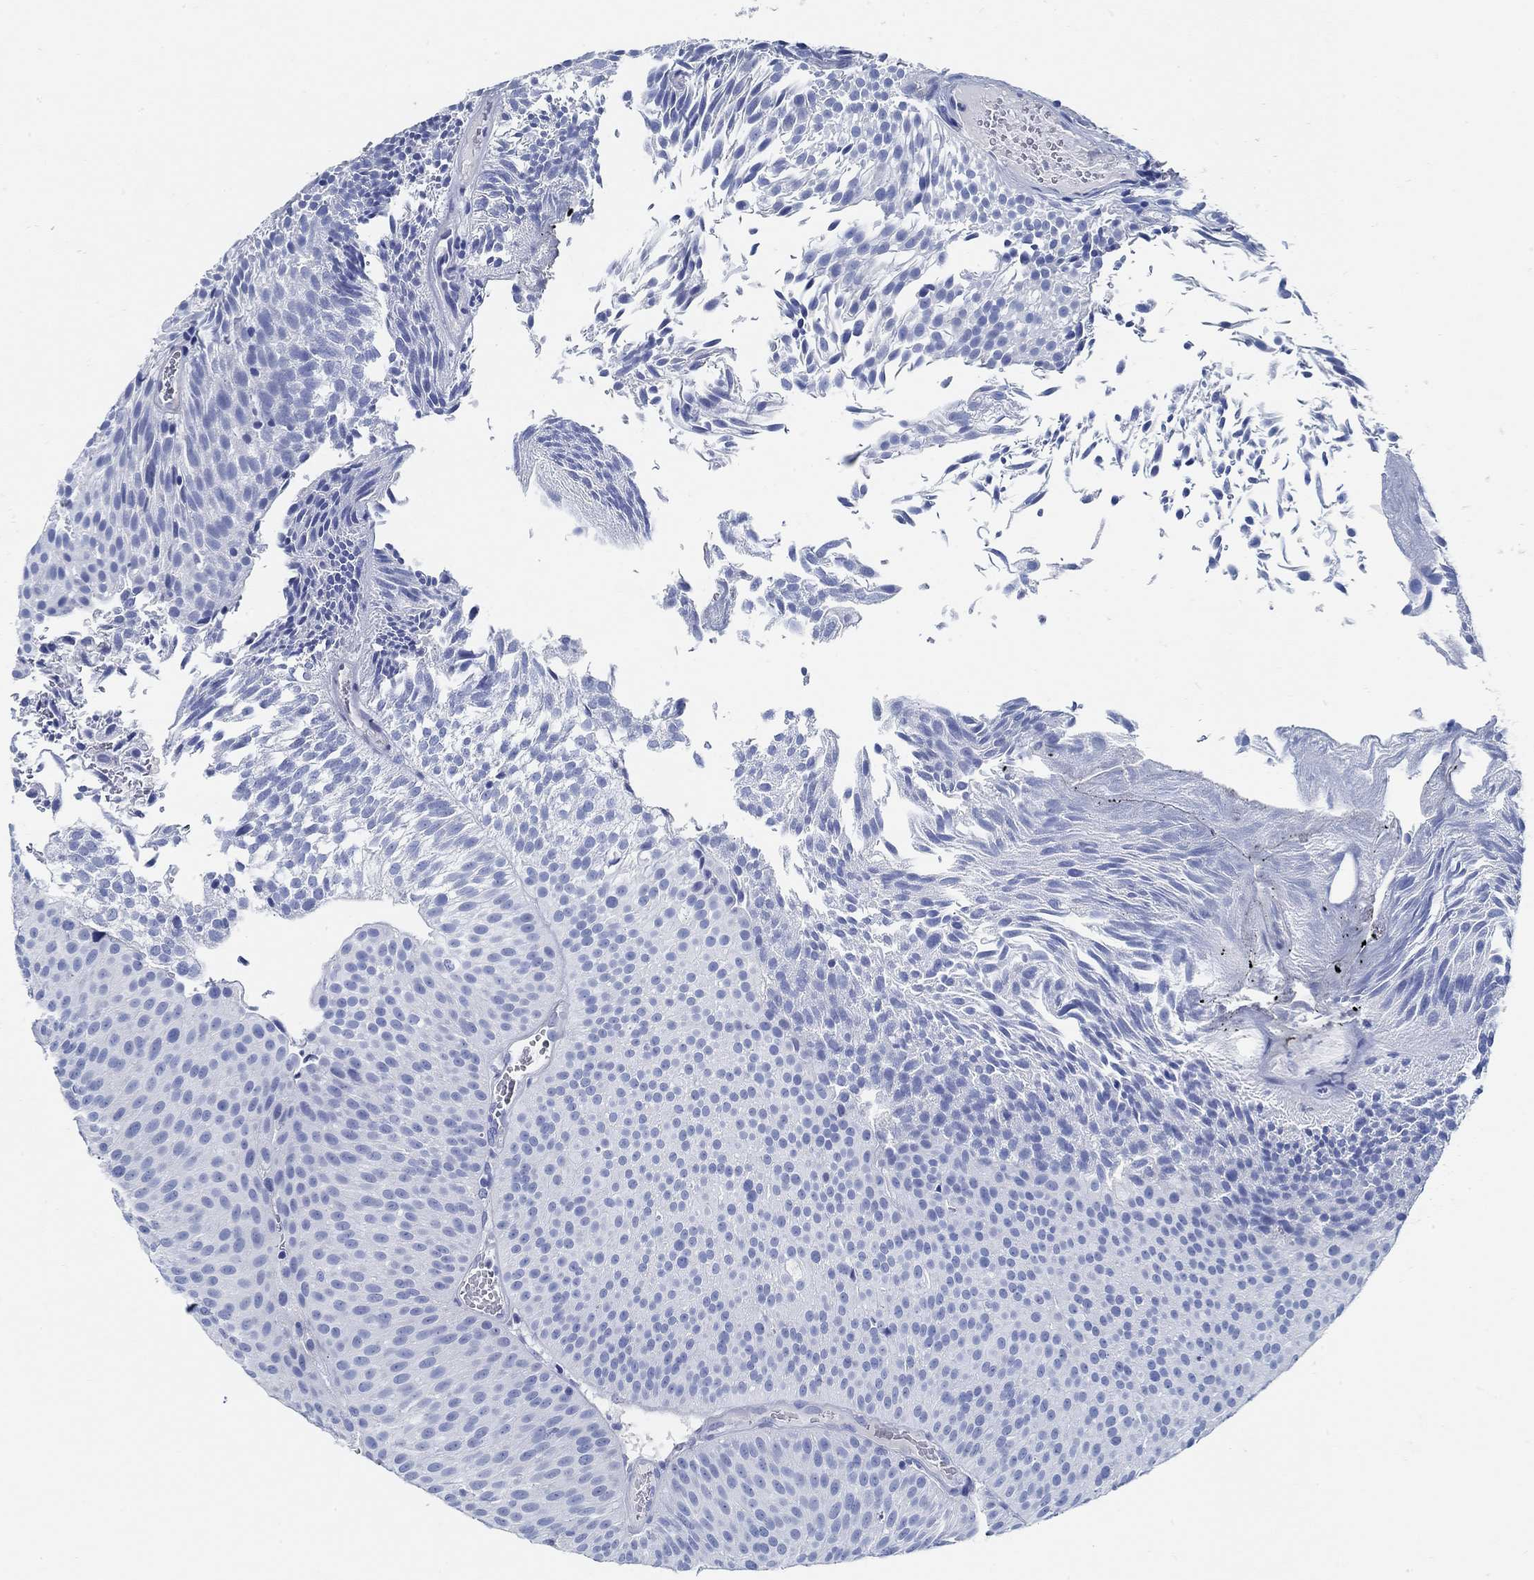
{"staining": {"intensity": "negative", "quantity": "none", "location": "none"}, "tissue": "urothelial cancer", "cell_type": "Tumor cells", "image_type": "cancer", "snomed": [{"axis": "morphology", "description": "Urothelial carcinoma, Low grade"}, {"axis": "topography", "description": "Urinary bladder"}], "caption": "This is a micrograph of IHC staining of urothelial cancer, which shows no expression in tumor cells.", "gene": "SLC45A1", "patient": {"sex": "male", "age": 65}}